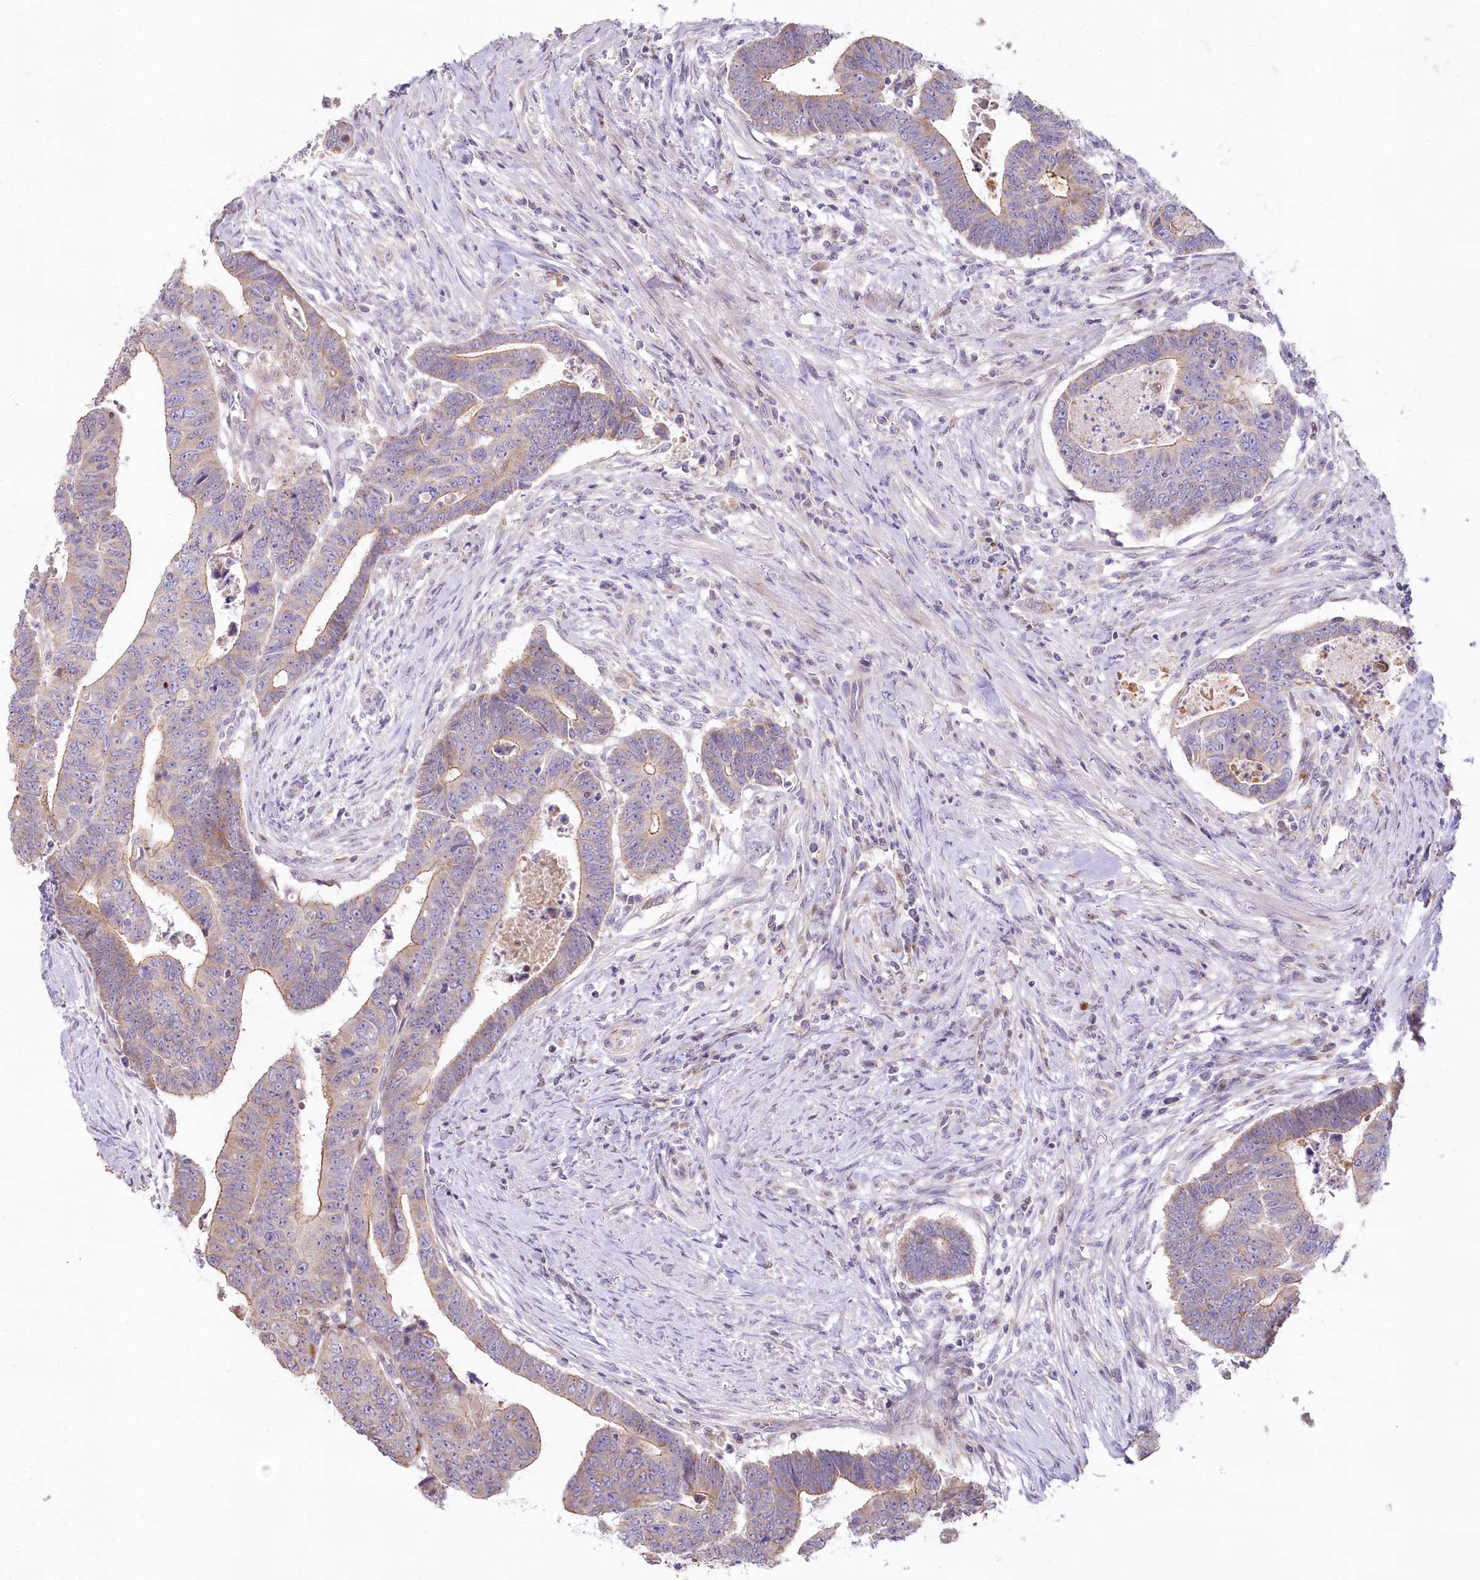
{"staining": {"intensity": "weak", "quantity": "25%-75%", "location": "cytoplasmic/membranous"}, "tissue": "colorectal cancer", "cell_type": "Tumor cells", "image_type": "cancer", "snomed": [{"axis": "morphology", "description": "Normal tissue, NOS"}, {"axis": "morphology", "description": "Adenocarcinoma, NOS"}, {"axis": "topography", "description": "Rectum"}], "caption": "The immunohistochemical stain labels weak cytoplasmic/membranous positivity in tumor cells of colorectal adenocarcinoma tissue. (Brightfield microscopy of DAB IHC at high magnification).", "gene": "SLC6A11", "patient": {"sex": "female", "age": 65}}